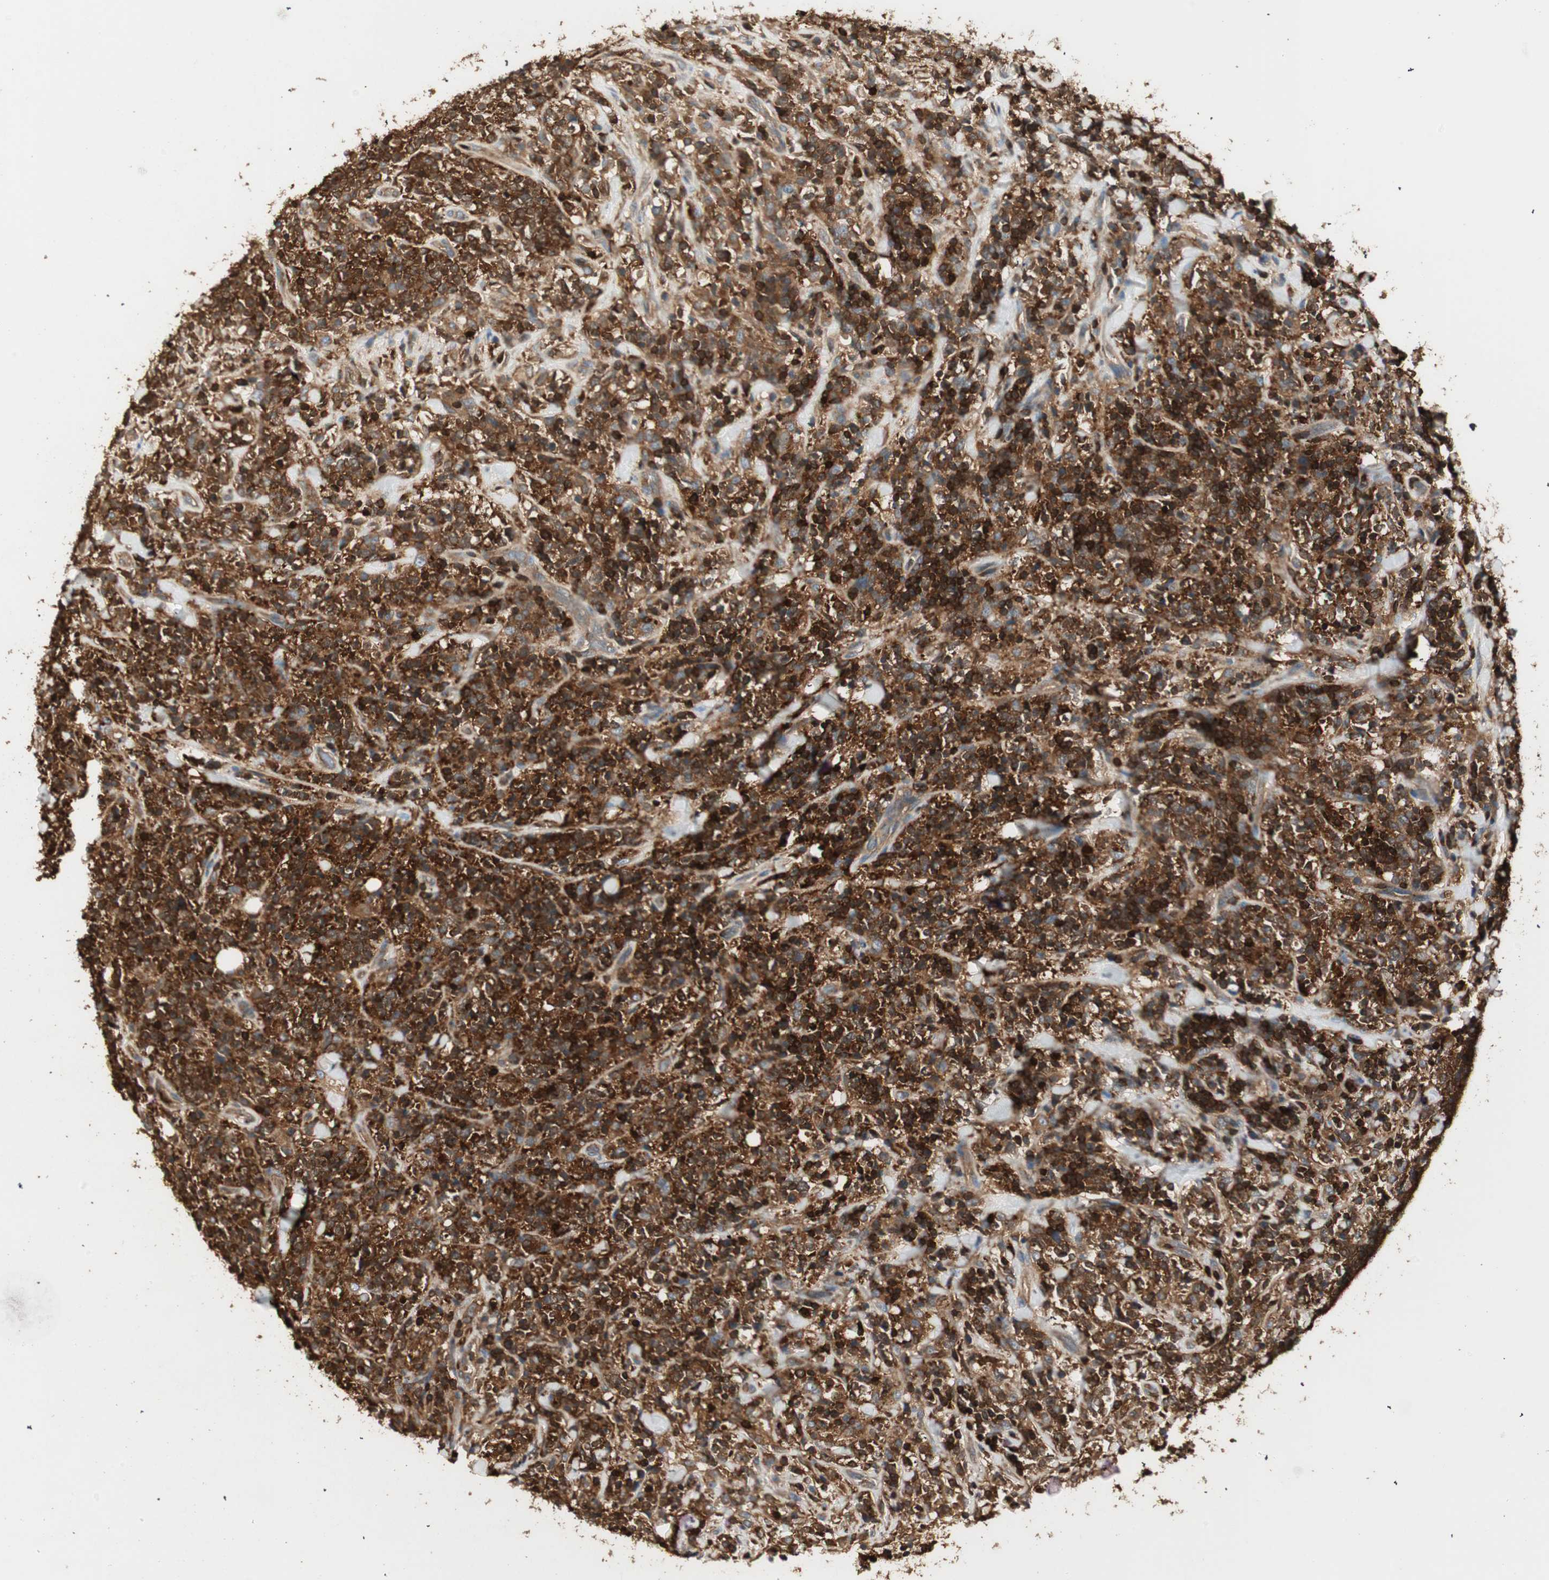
{"staining": {"intensity": "strong", "quantity": ">75%", "location": "cytoplasmic/membranous"}, "tissue": "lymphoma", "cell_type": "Tumor cells", "image_type": "cancer", "snomed": [{"axis": "morphology", "description": "Malignant lymphoma, non-Hodgkin's type, High grade"}, {"axis": "topography", "description": "Soft tissue"}], "caption": "The image exhibits staining of malignant lymphoma, non-Hodgkin's type (high-grade), revealing strong cytoplasmic/membranous protein expression (brown color) within tumor cells. (Stains: DAB in brown, nuclei in blue, Microscopy: brightfield microscopy at high magnification).", "gene": "CRLF3", "patient": {"sex": "male", "age": 18}}